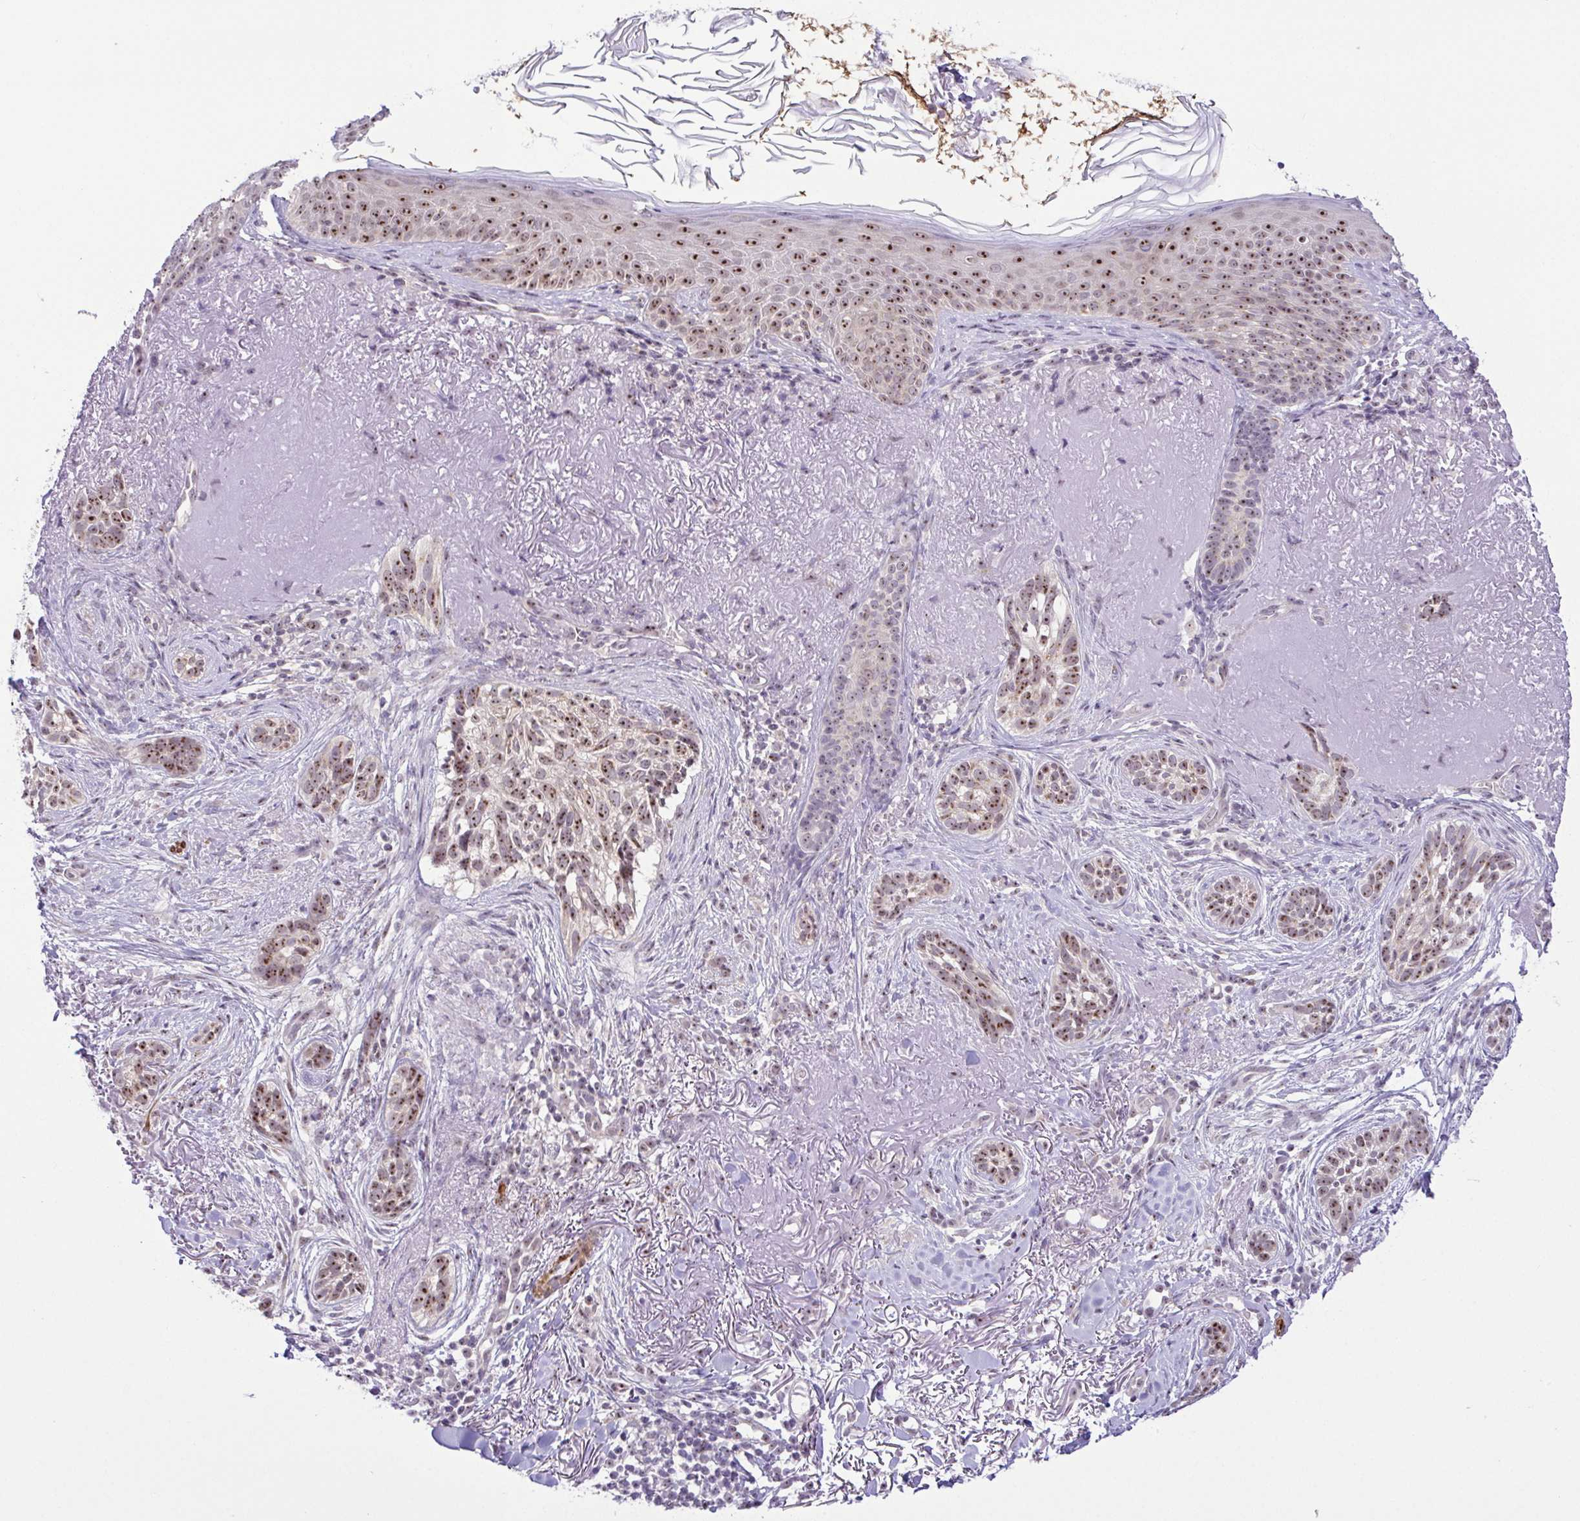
{"staining": {"intensity": "moderate", "quantity": ">75%", "location": "nuclear"}, "tissue": "skin cancer", "cell_type": "Tumor cells", "image_type": "cancer", "snomed": [{"axis": "morphology", "description": "Basal cell carcinoma"}, {"axis": "morphology", "description": "BCC, high aggressive"}, {"axis": "topography", "description": "Skin"}], "caption": "A histopathology image showing moderate nuclear positivity in about >75% of tumor cells in skin cancer, as visualized by brown immunohistochemical staining.", "gene": "RSL24D1", "patient": {"sex": "female", "age": 86}}